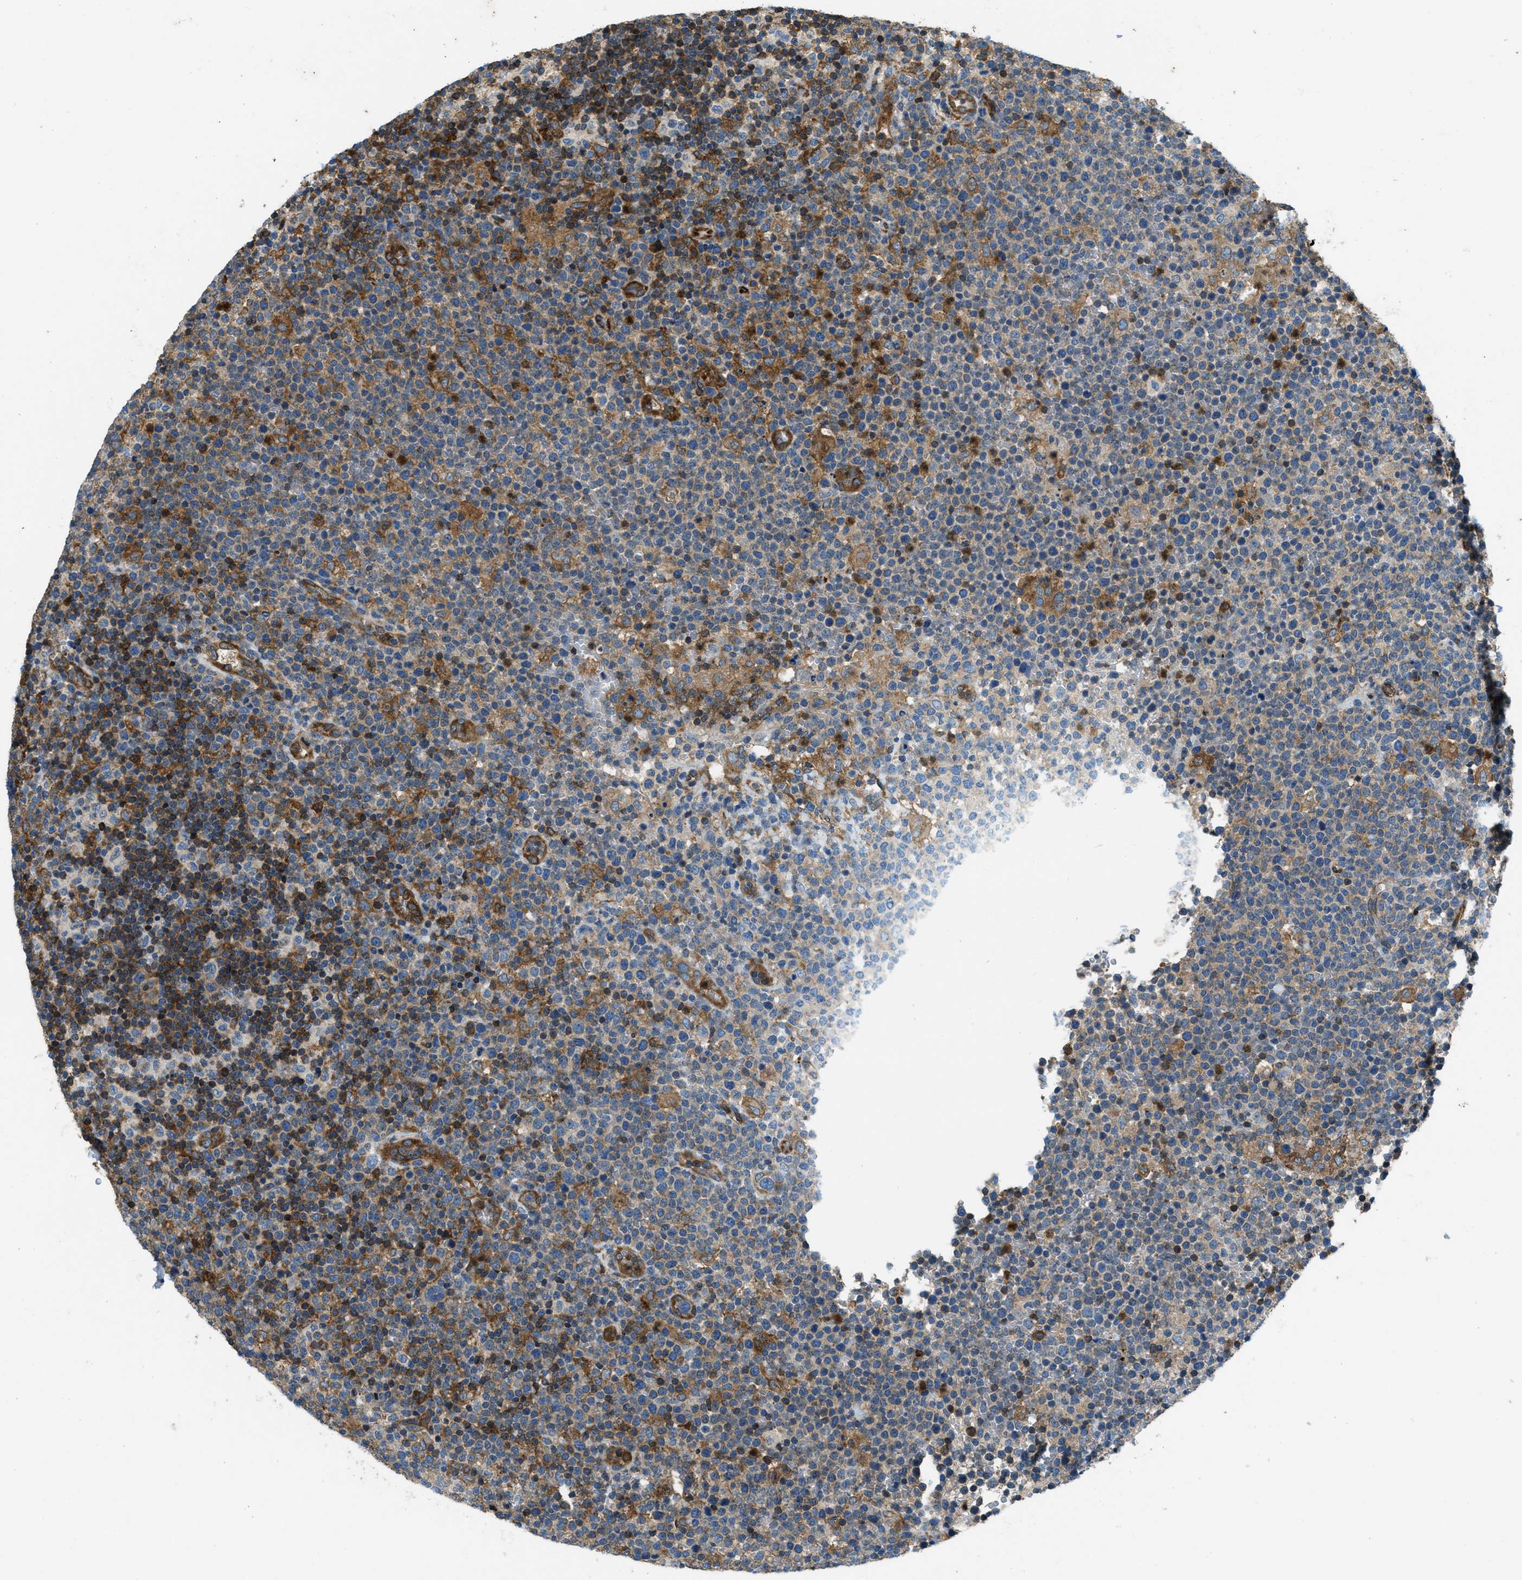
{"staining": {"intensity": "moderate", "quantity": "25%-75%", "location": "cytoplasmic/membranous"}, "tissue": "lymphoma", "cell_type": "Tumor cells", "image_type": "cancer", "snomed": [{"axis": "morphology", "description": "Malignant lymphoma, non-Hodgkin's type, High grade"}, {"axis": "topography", "description": "Lymph node"}], "caption": "Brown immunohistochemical staining in human high-grade malignant lymphoma, non-Hodgkin's type exhibits moderate cytoplasmic/membranous positivity in about 25%-75% of tumor cells.", "gene": "GIMAP8", "patient": {"sex": "male", "age": 61}}